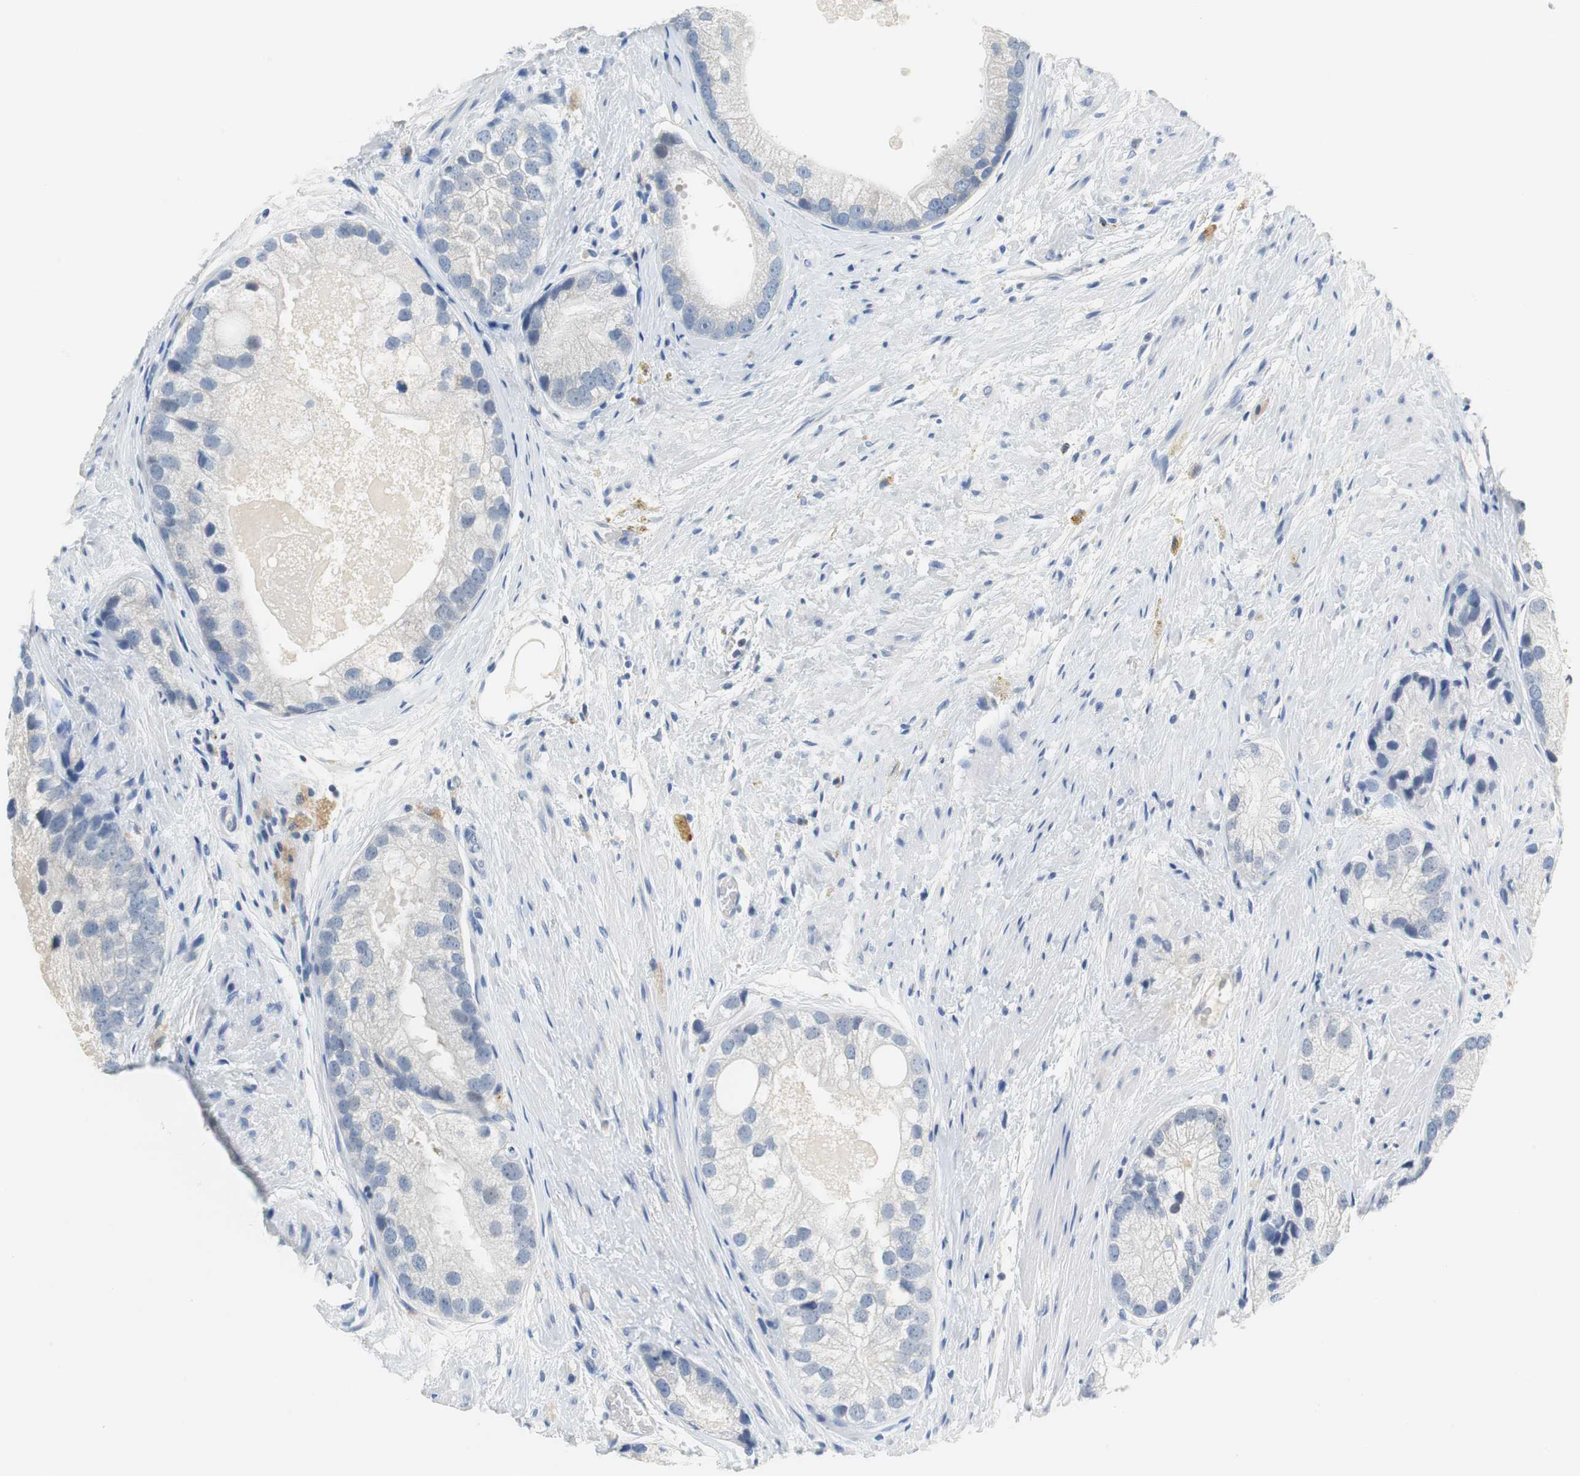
{"staining": {"intensity": "negative", "quantity": "none", "location": "none"}, "tissue": "prostate cancer", "cell_type": "Tumor cells", "image_type": "cancer", "snomed": [{"axis": "morphology", "description": "Adenocarcinoma, Low grade"}, {"axis": "topography", "description": "Prostate"}], "caption": "High power microscopy image of an IHC photomicrograph of prostate cancer (low-grade adenocarcinoma), revealing no significant staining in tumor cells.", "gene": "GLCCI1", "patient": {"sex": "male", "age": 69}}